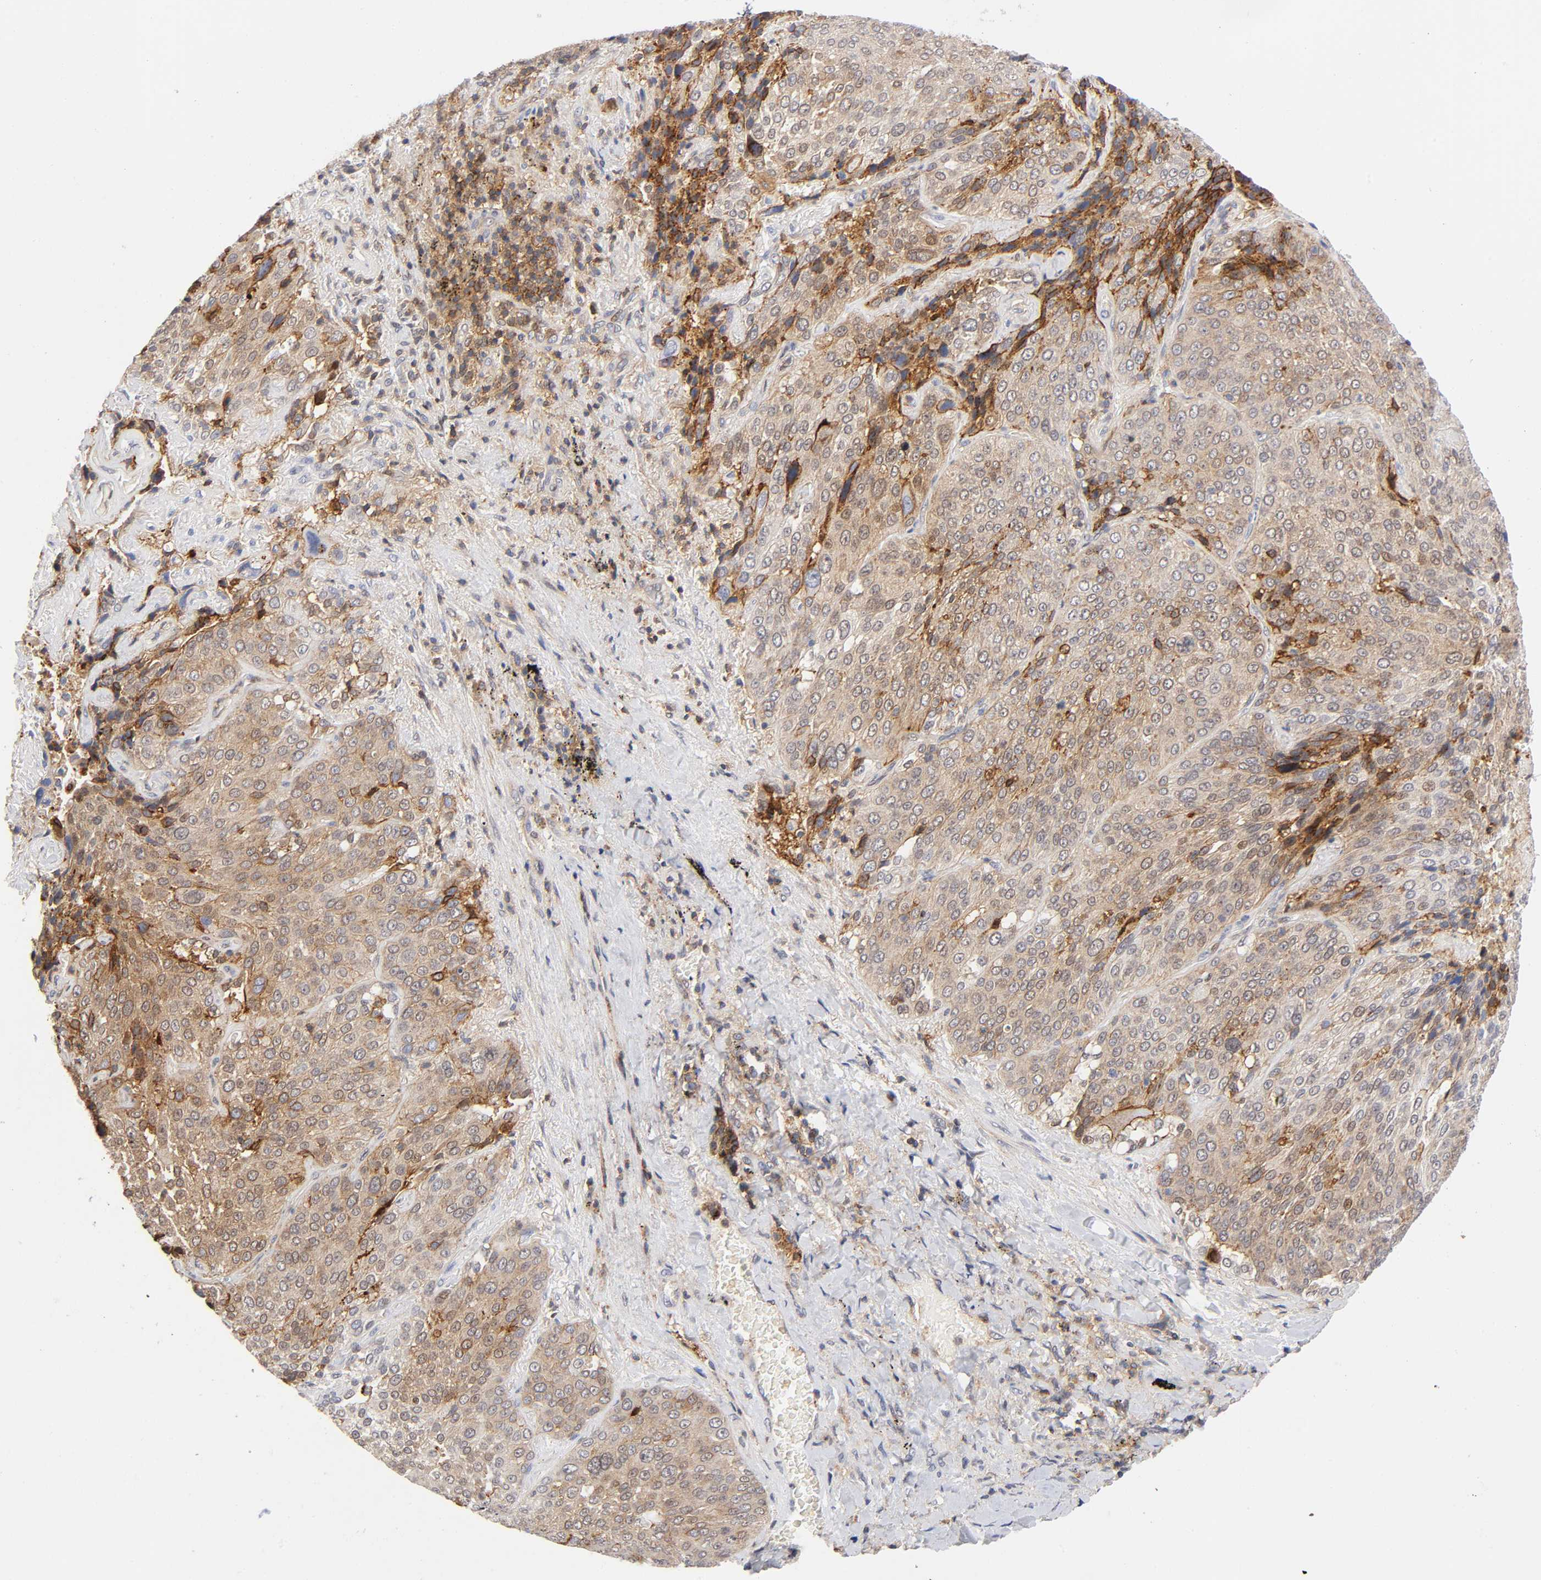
{"staining": {"intensity": "moderate", "quantity": ">75%", "location": "cytoplasmic/membranous"}, "tissue": "lung cancer", "cell_type": "Tumor cells", "image_type": "cancer", "snomed": [{"axis": "morphology", "description": "Squamous cell carcinoma, NOS"}, {"axis": "topography", "description": "Lung"}], "caption": "Immunohistochemistry staining of squamous cell carcinoma (lung), which shows medium levels of moderate cytoplasmic/membranous staining in approximately >75% of tumor cells indicating moderate cytoplasmic/membranous protein staining. The staining was performed using DAB (brown) for protein detection and nuclei were counterstained in hematoxylin (blue).", "gene": "ANXA7", "patient": {"sex": "male", "age": 54}}